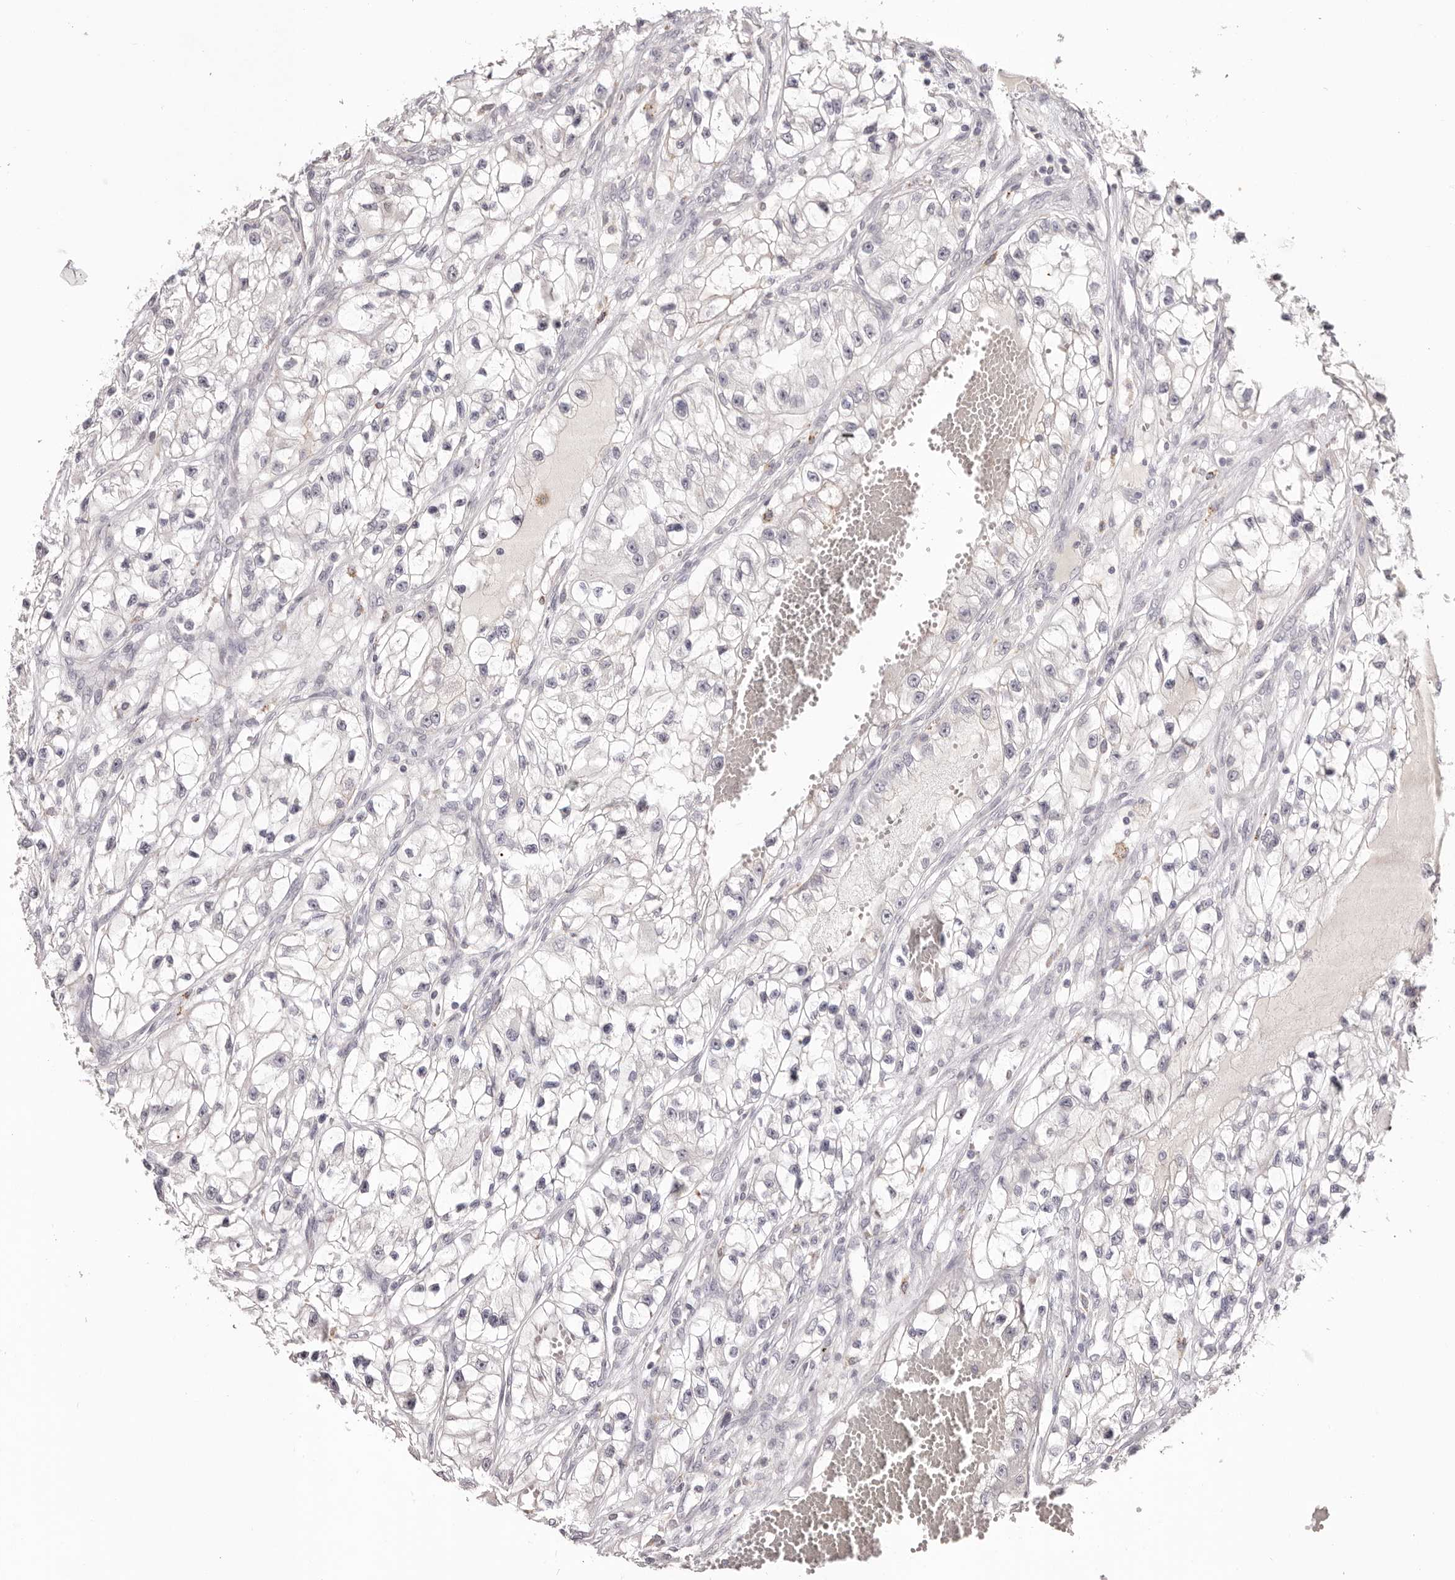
{"staining": {"intensity": "negative", "quantity": "none", "location": "none"}, "tissue": "renal cancer", "cell_type": "Tumor cells", "image_type": "cancer", "snomed": [{"axis": "morphology", "description": "Adenocarcinoma, NOS"}, {"axis": "topography", "description": "Kidney"}], "caption": "Immunohistochemistry image of neoplastic tissue: adenocarcinoma (renal) stained with DAB displays no significant protein staining in tumor cells. (DAB immunohistochemistry (IHC) visualized using brightfield microscopy, high magnification).", "gene": "PCDHB6", "patient": {"sex": "female", "age": 57}}